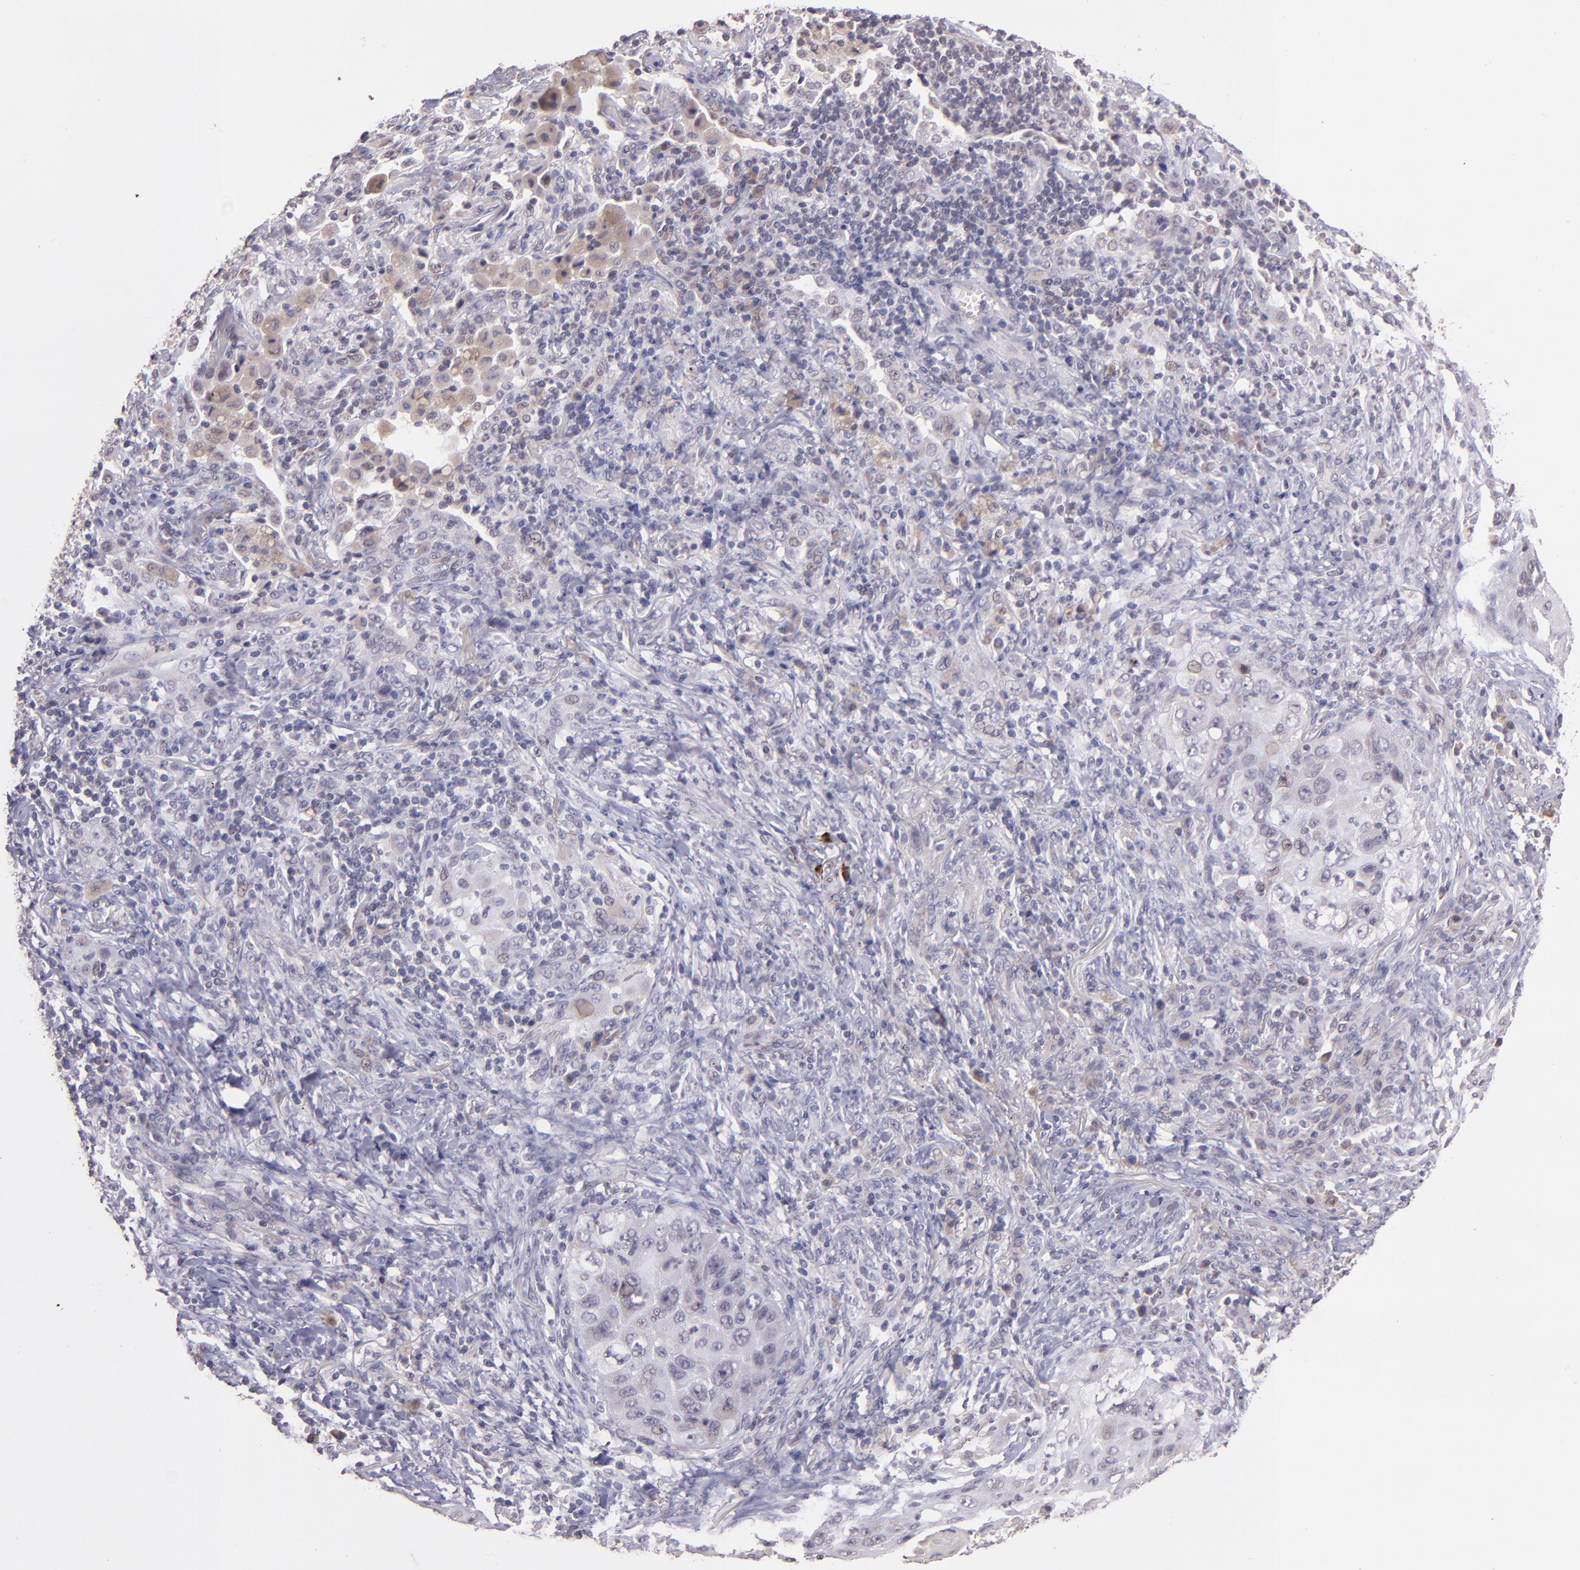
{"staining": {"intensity": "weak", "quantity": "<25%", "location": "cytoplasmic/membranous"}, "tissue": "lung cancer", "cell_type": "Tumor cells", "image_type": "cancer", "snomed": [{"axis": "morphology", "description": "Squamous cell carcinoma, NOS"}, {"axis": "topography", "description": "Lung"}], "caption": "A photomicrograph of lung cancer stained for a protein displays no brown staining in tumor cells. The staining is performed using DAB (3,3'-diaminobenzidine) brown chromogen with nuclei counter-stained in using hematoxylin.", "gene": "TAF7L", "patient": {"sex": "female", "age": 67}}